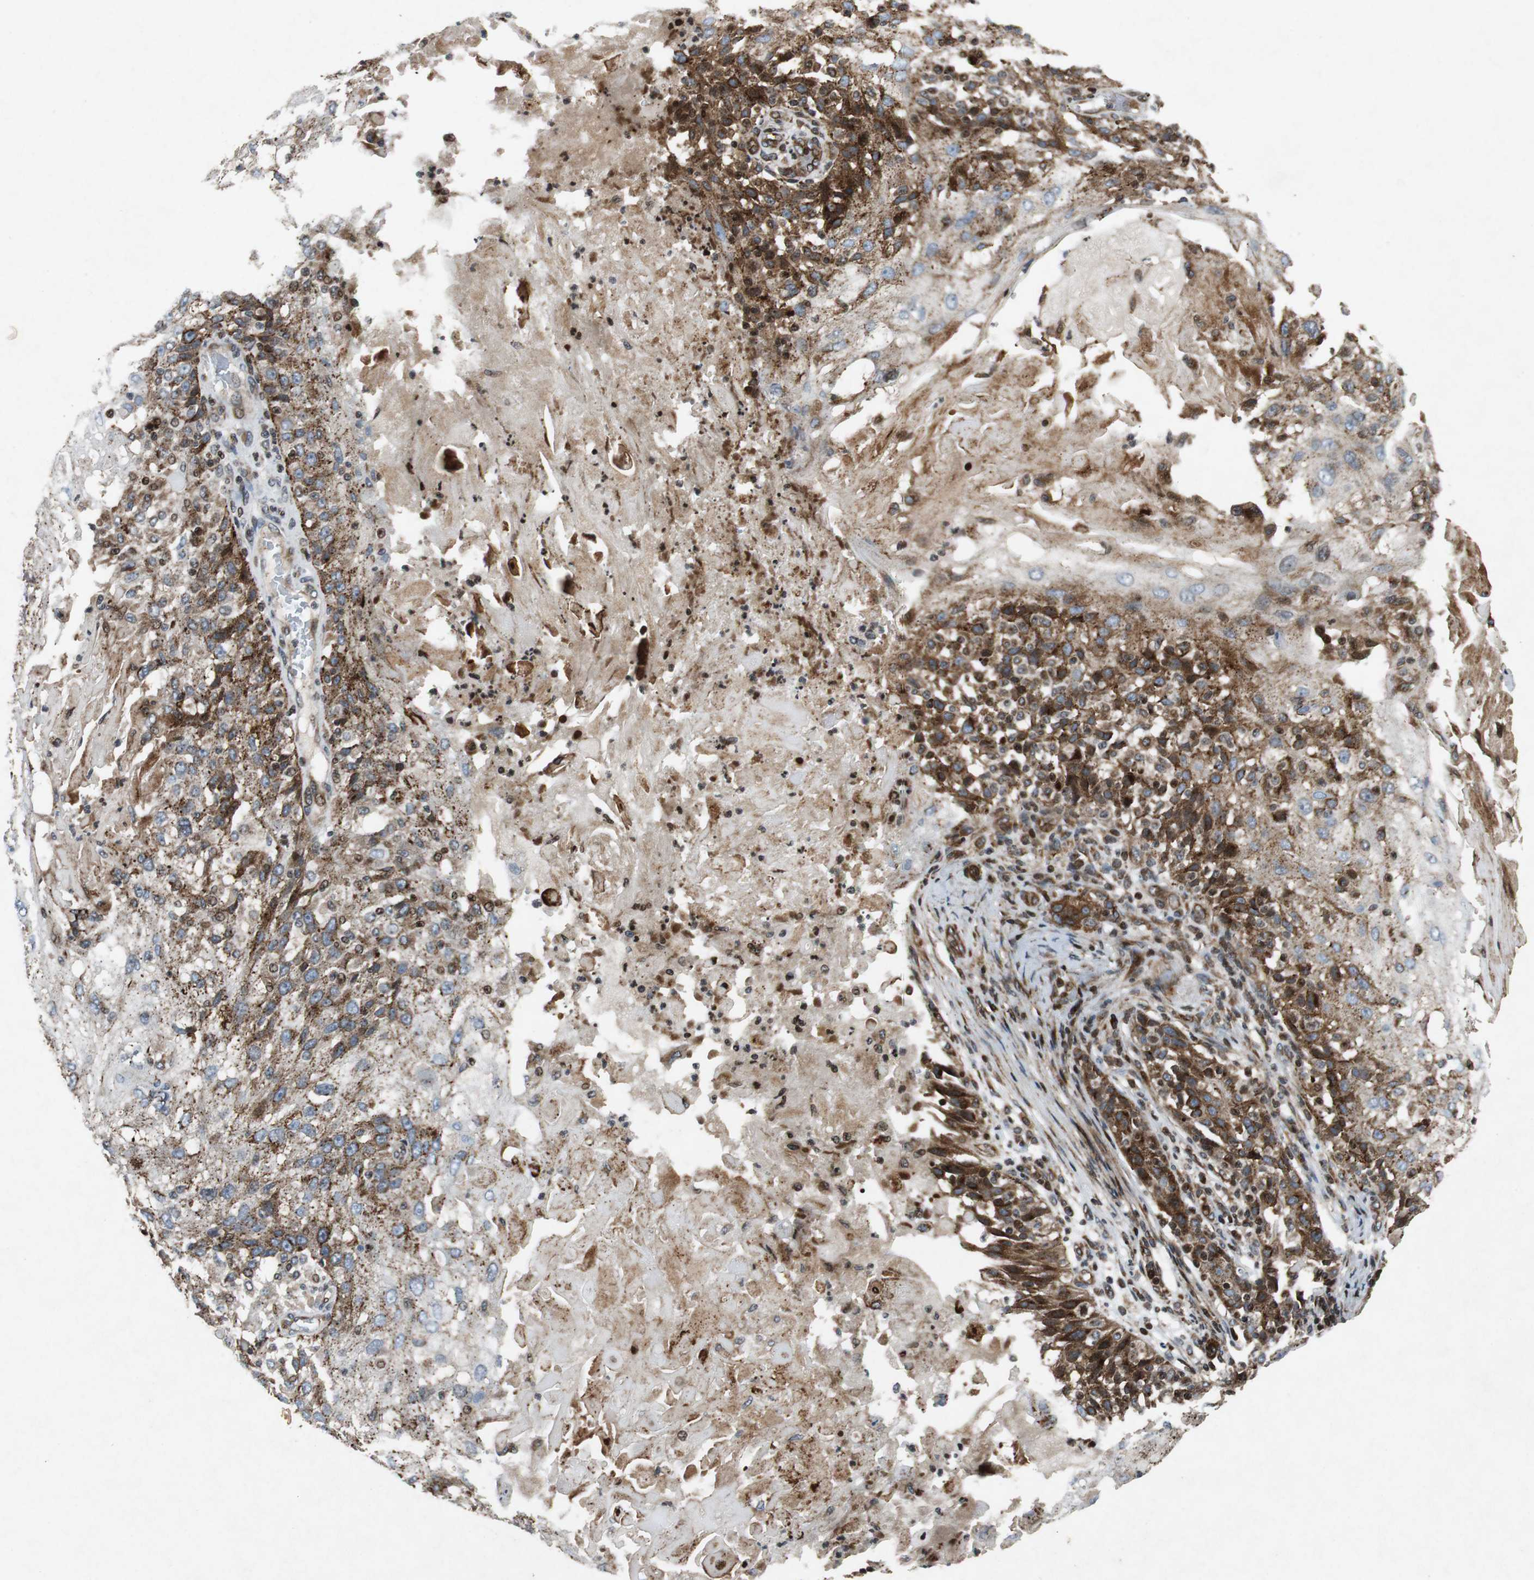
{"staining": {"intensity": "weak", "quantity": "25%-75%", "location": "cytoplasmic/membranous"}, "tissue": "skin cancer", "cell_type": "Tumor cells", "image_type": "cancer", "snomed": [{"axis": "morphology", "description": "Normal tissue, NOS"}, {"axis": "morphology", "description": "Squamous cell carcinoma, NOS"}, {"axis": "topography", "description": "Skin"}], "caption": "Squamous cell carcinoma (skin) was stained to show a protein in brown. There is low levels of weak cytoplasmic/membranous positivity in approximately 25%-75% of tumor cells. Immunohistochemistry (ihc) stains the protein in brown and the nuclei are stained blue.", "gene": "TUBA4A", "patient": {"sex": "female", "age": 83}}